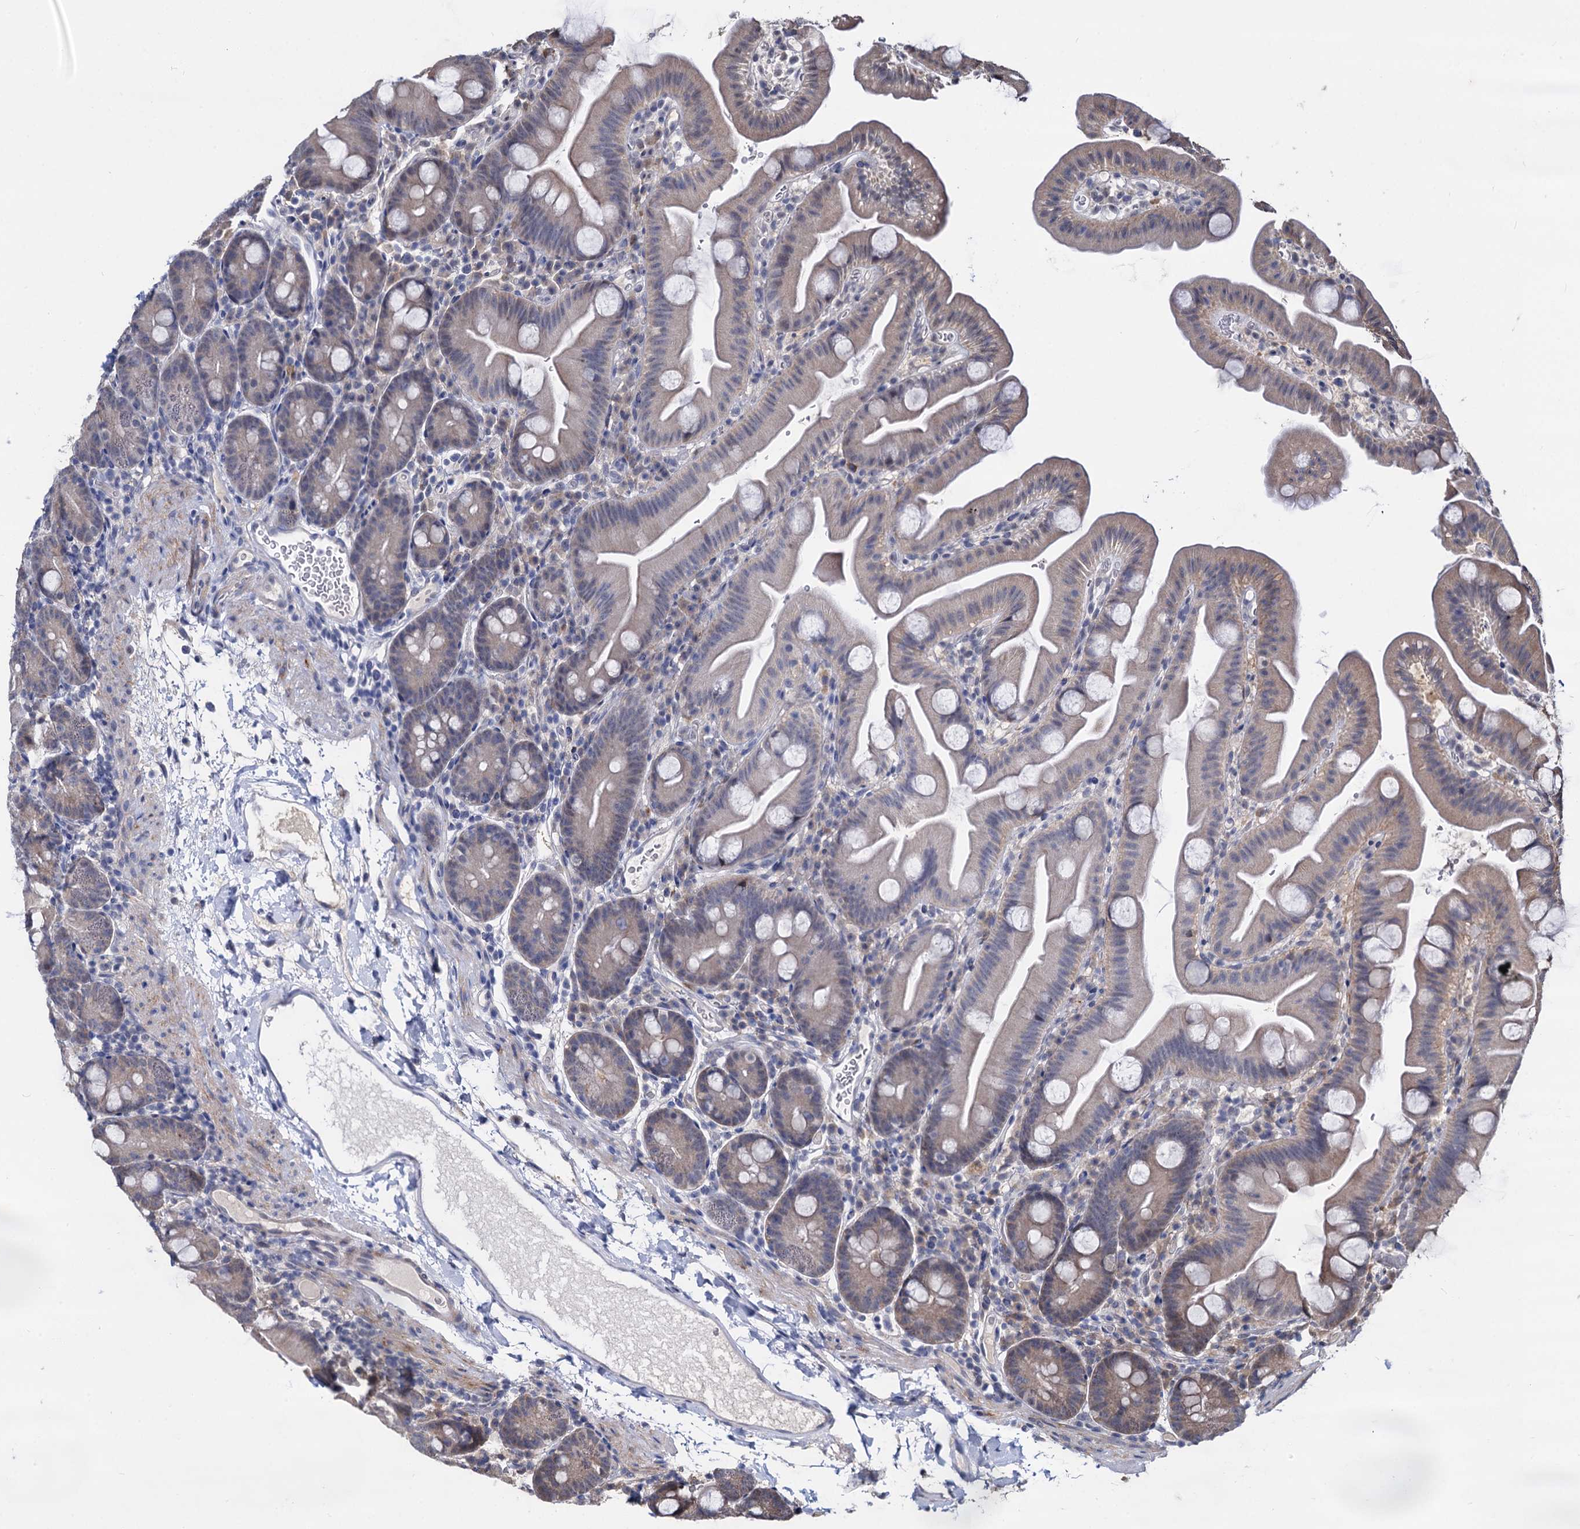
{"staining": {"intensity": "weak", "quantity": "<25%", "location": "cytoplasmic/membranous"}, "tissue": "small intestine", "cell_type": "Glandular cells", "image_type": "normal", "snomed": [{"axis": "morphology", "description": "Normal tissue, NOS"}, {"axis": "topography", "description": "Small intestine"}], "caption": "Immunohistochemistry (IHC) of unremarkable small intestine shows no staining in glandular cells.", "gene": "PSMD4", "patient": {"sex": "female", "age": 68}}